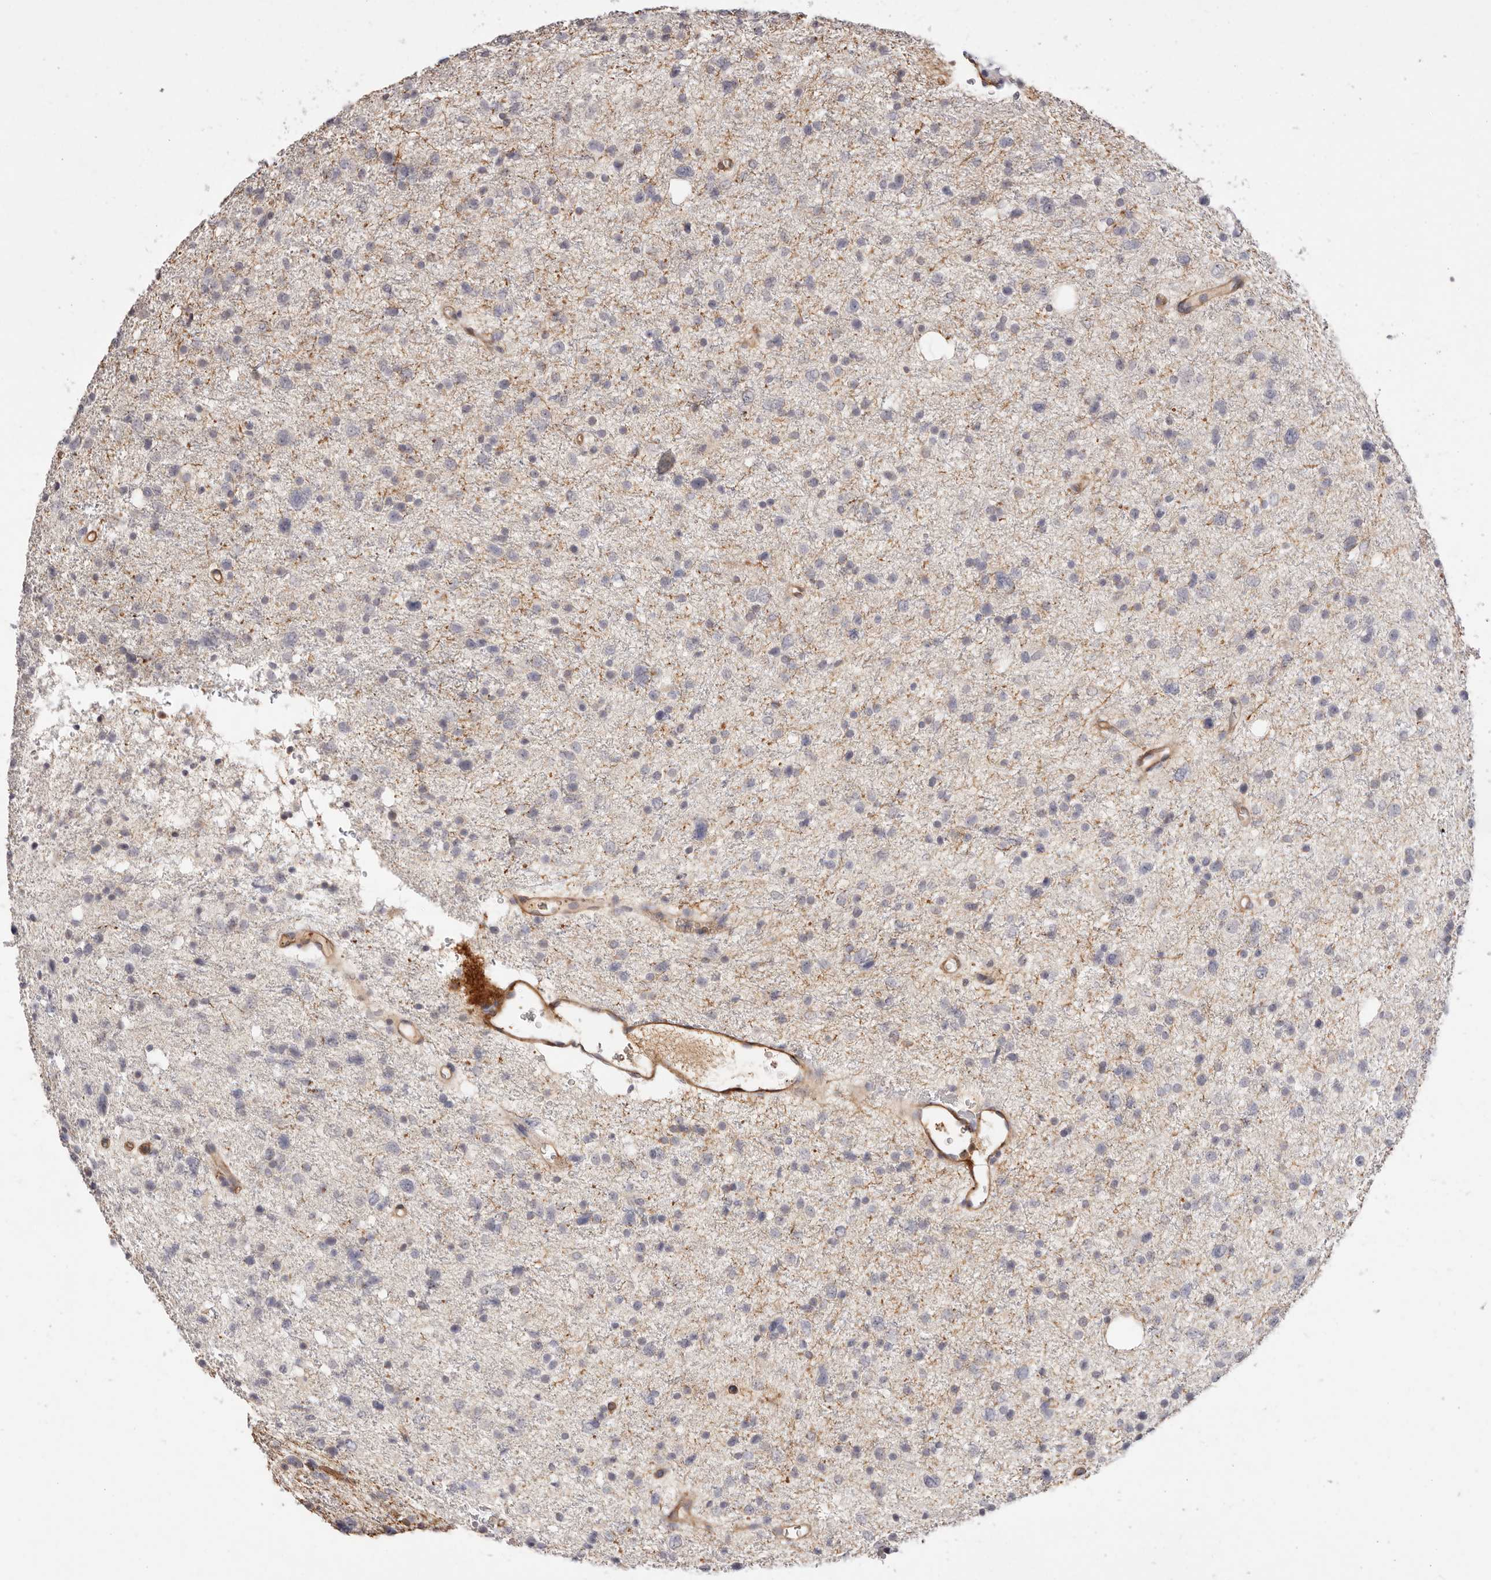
{"staining": {"intensity": "negative", "quantity": "none", "location": "none"}, "tissue": "glioma", "cell_type": "Tumor cells", "image_type": "cancer", "snomed": [{"axis": "morphology", "description": "Glioma, malignant, Low grade"}, {"axis": "topography", "description": "Brain"}], "caption": "Immunohistochemical staining of human malignant glioma (low-grade) displays no significant expression in tumor cells. The staining was performed using DAB (3,3'-diaminobenzidine) to visualize the protein expression in brown, while the nuclei were stained in blue with hematoxylin (Magnification: 20x).", "gene": "SLC35B2", "patient": {"sex": "female", "age": 37}}